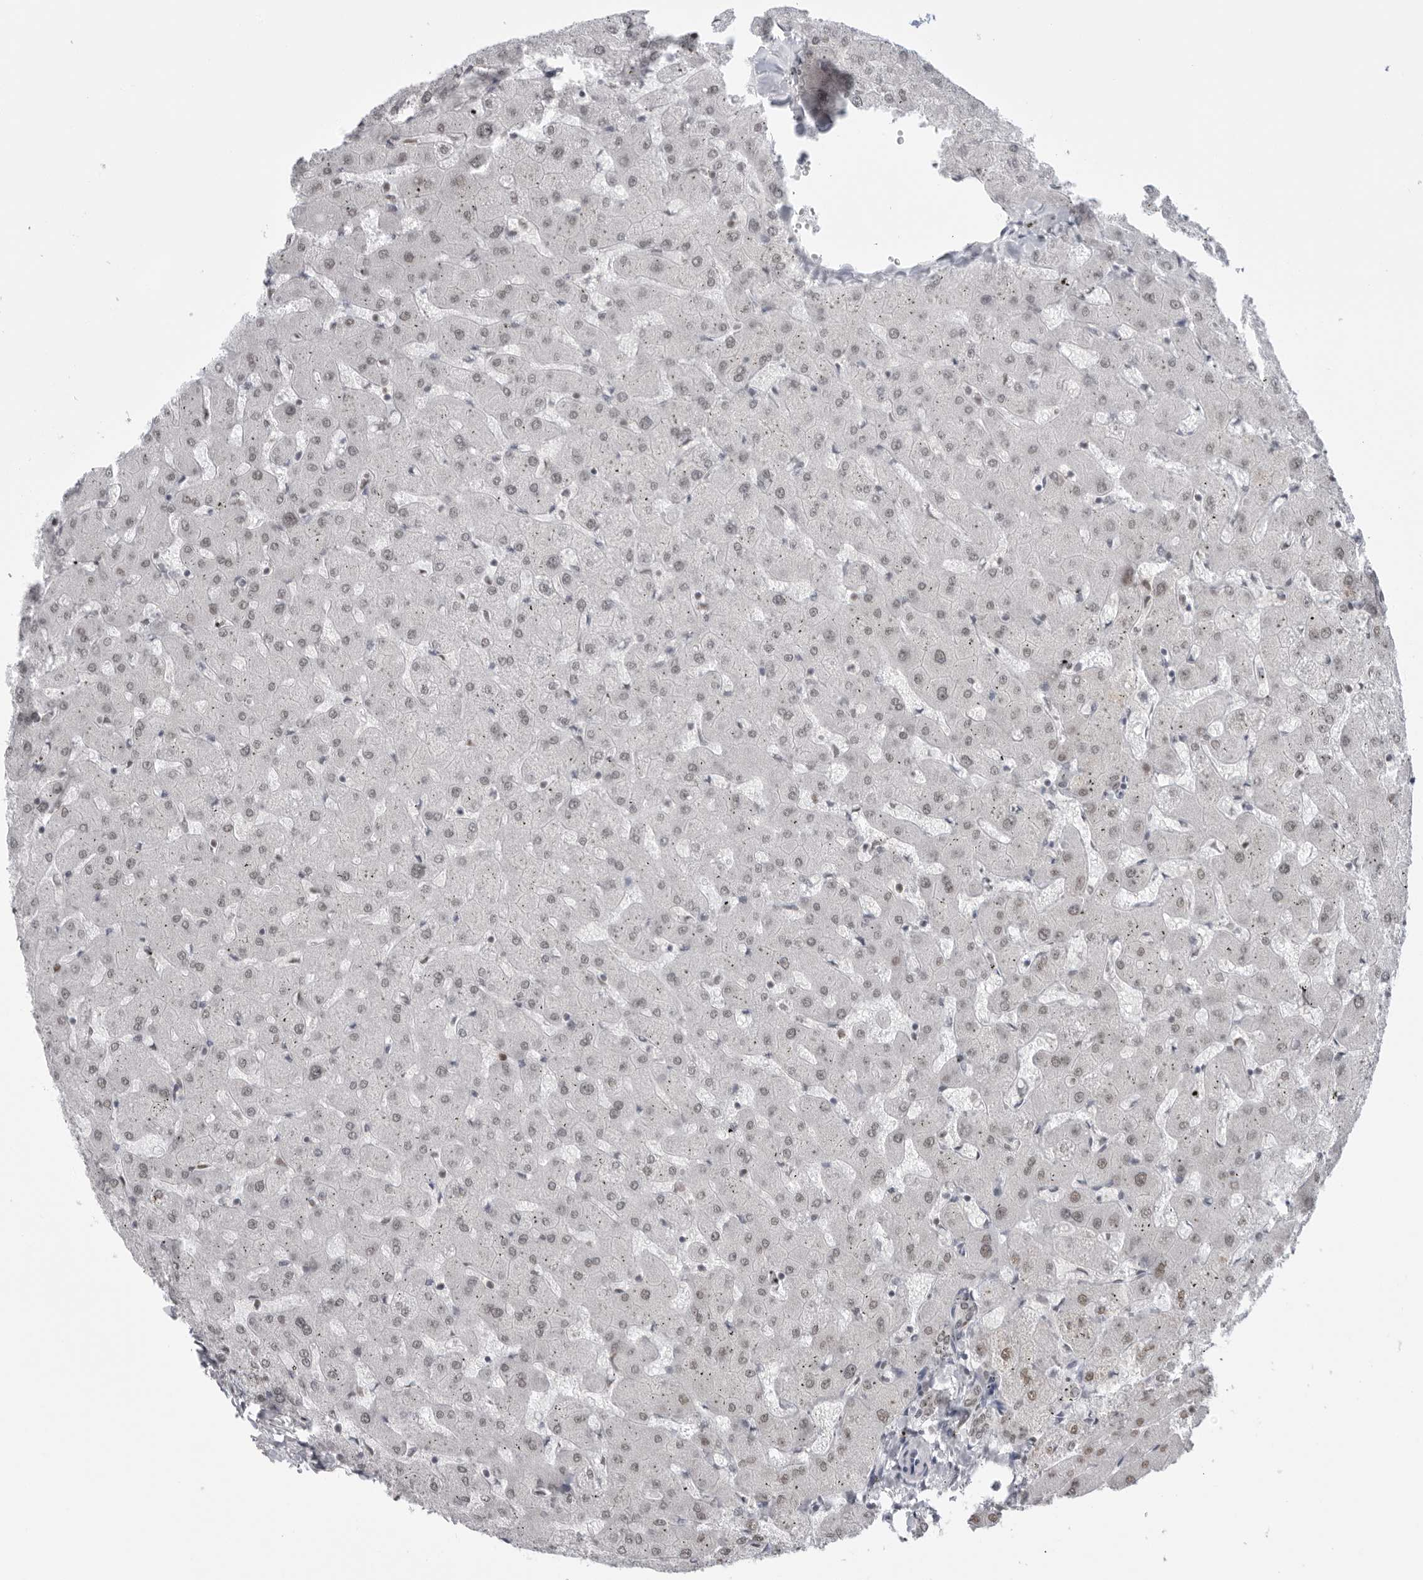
{"staining": {"intensity": "weak", "quantity": "<25%", "location": "nuclear"}, "tissue": "liver", "cell_type": "Cholangiocytes", "image_type": "normal", "snomed": [{"axis": "morphology", "description": "Normal tissue, NOS"}, {"axis": "topography", "description": "Liver"}], "caption": "Immunohistochemistry (IHC) of unremarkable liver reveals no positivity in cholangiocytes.", "gene": "RPA2", "patient": {"sex": "female", "age": 63}}